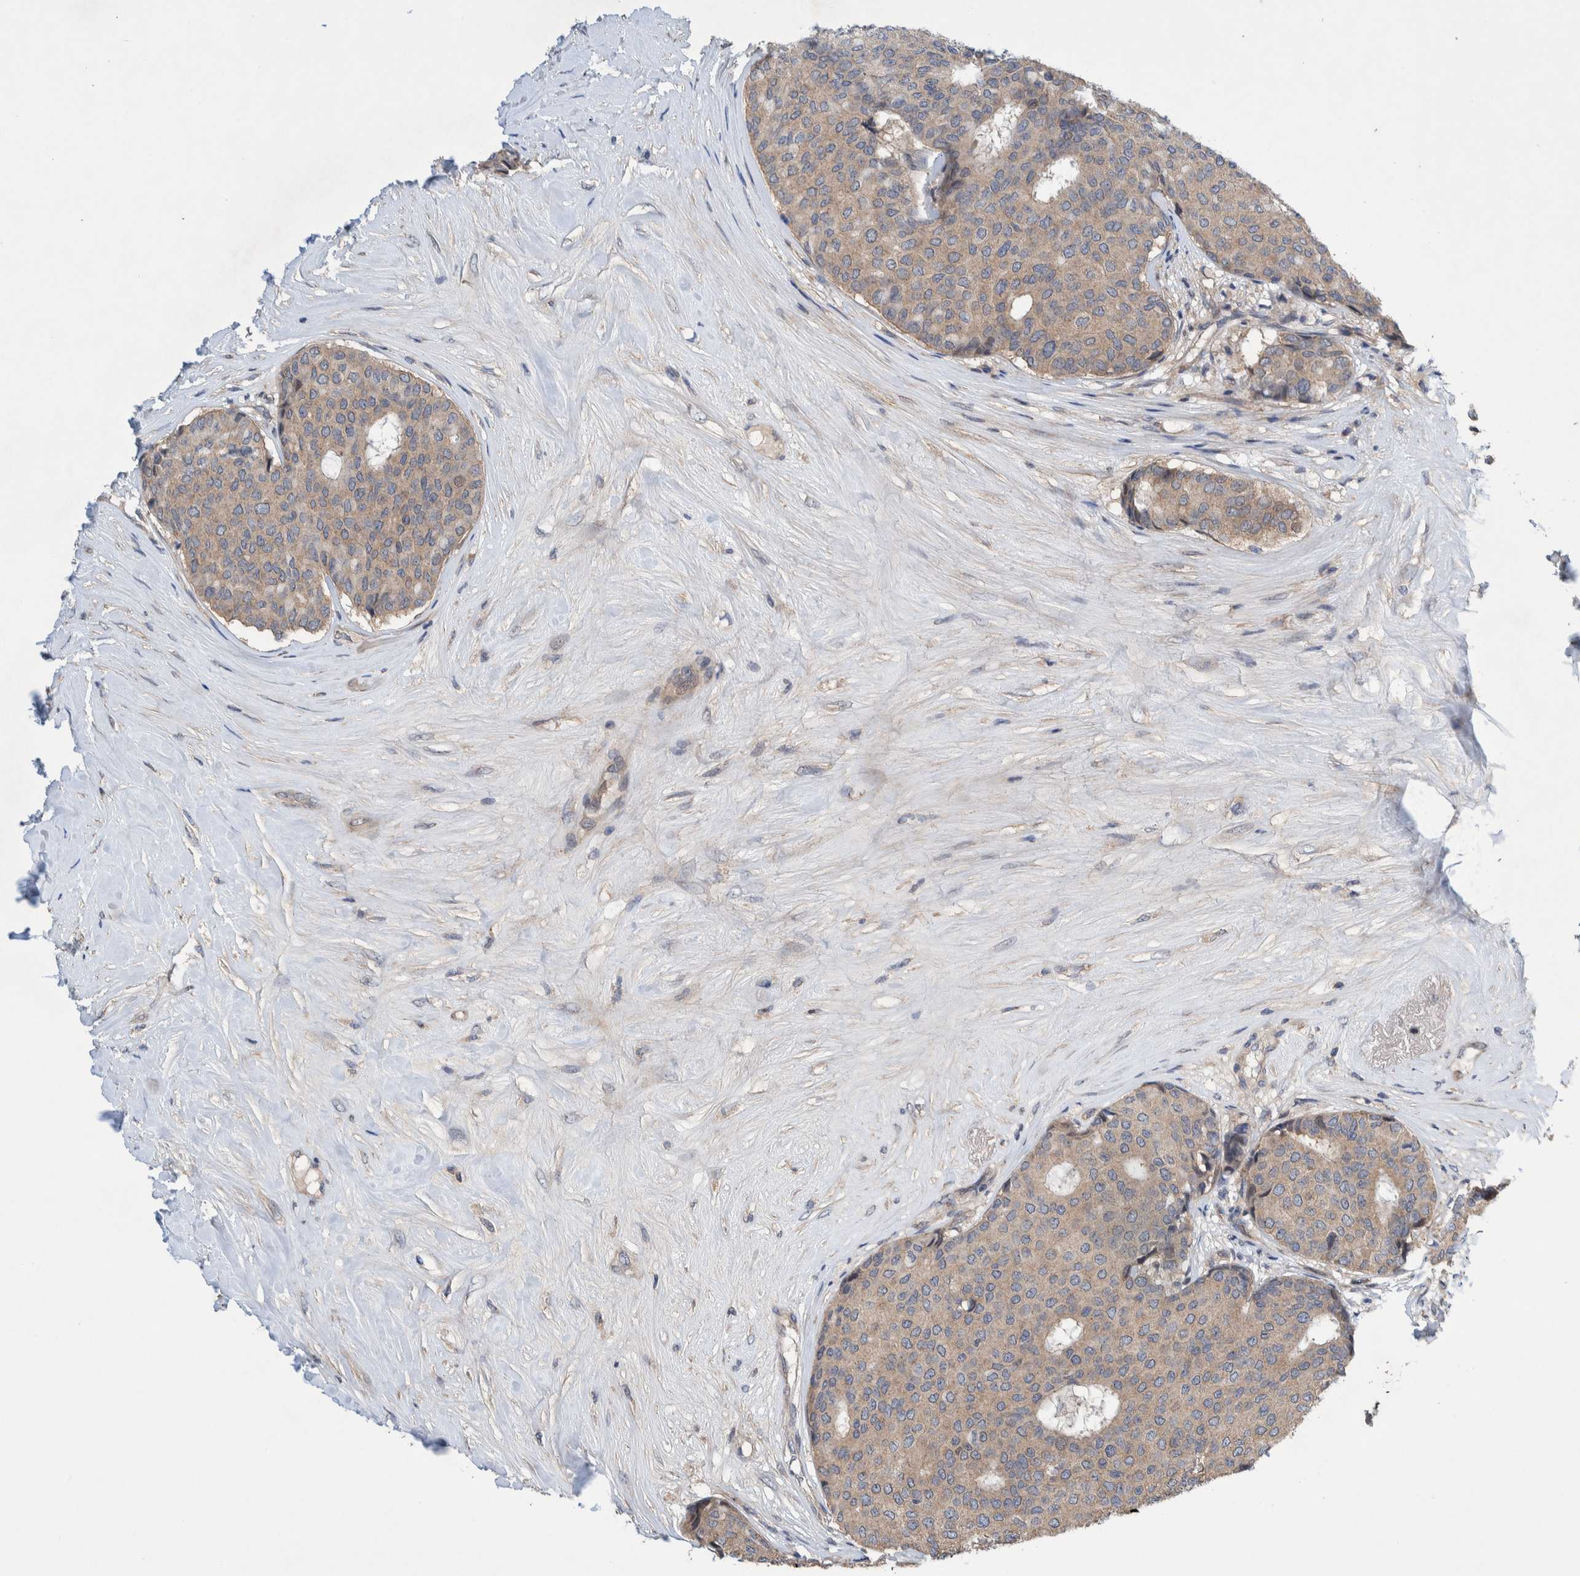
{"staining": {"intensity": "weak", "quantity": ">75%", "location": "cytoplasmic/membranous"}, "tissue": "breast cancer", "cell_type": "Tumor cells", "image_type": "cancer", "snomed": [{"axis": "morphology", "description": "Duct carcinoma"}, {"axis": "topography", "description": "Breast"}], "caption": "A photomicrograph of human invasive ductal carcinoma (breast) stained for a protein demonstrates weak cytoplasmic/membranous brown staining in tumor cells. (IHC, brightfield microscopy, high magnification).", "gene": "PIK3R6", "patient": {"sex": "female", "age": 75}}